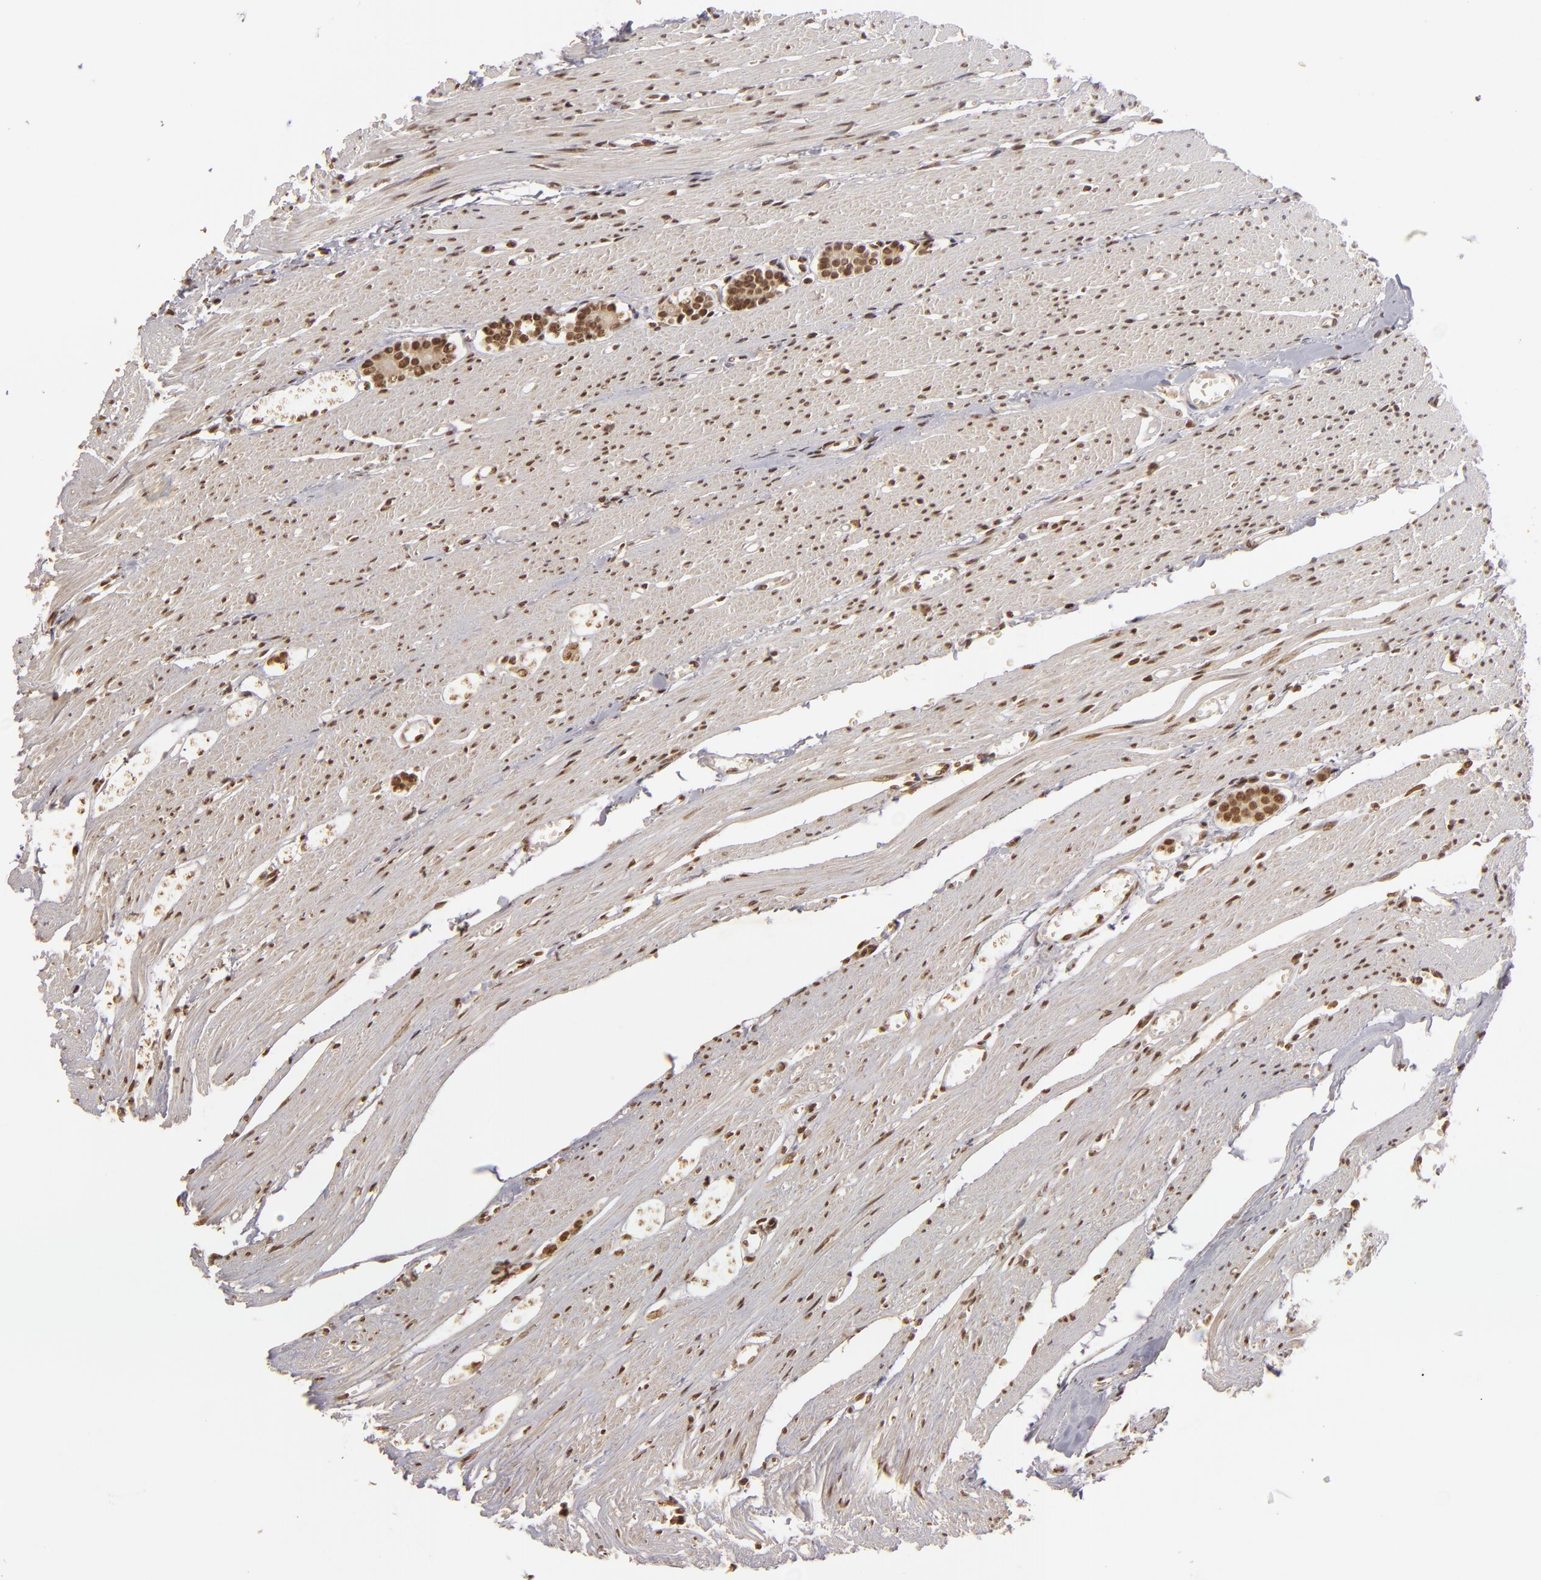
{"staining": {"intensity": "strong", "quantity": ">75%", "location": "cytoplasmic/membranous,nuclear"}, "tissue": "carcinoid", "cell_type": "Tumor cells", "image_type": "cancer", "snomed": [{"axis": "morphology", "description": "Carcinoid, malignant, NOS"}, {"axis": "topography", "description": "Small intestine"}], "caption": "This photomicrograph demonstrates IHC staining of human carcinoid, with high strong cytoplasmic/membranous and nuclear positivity in about >75% of tumor cells.", "gene": "CUL3", "patient": {"sex": "male", "age": 60}}